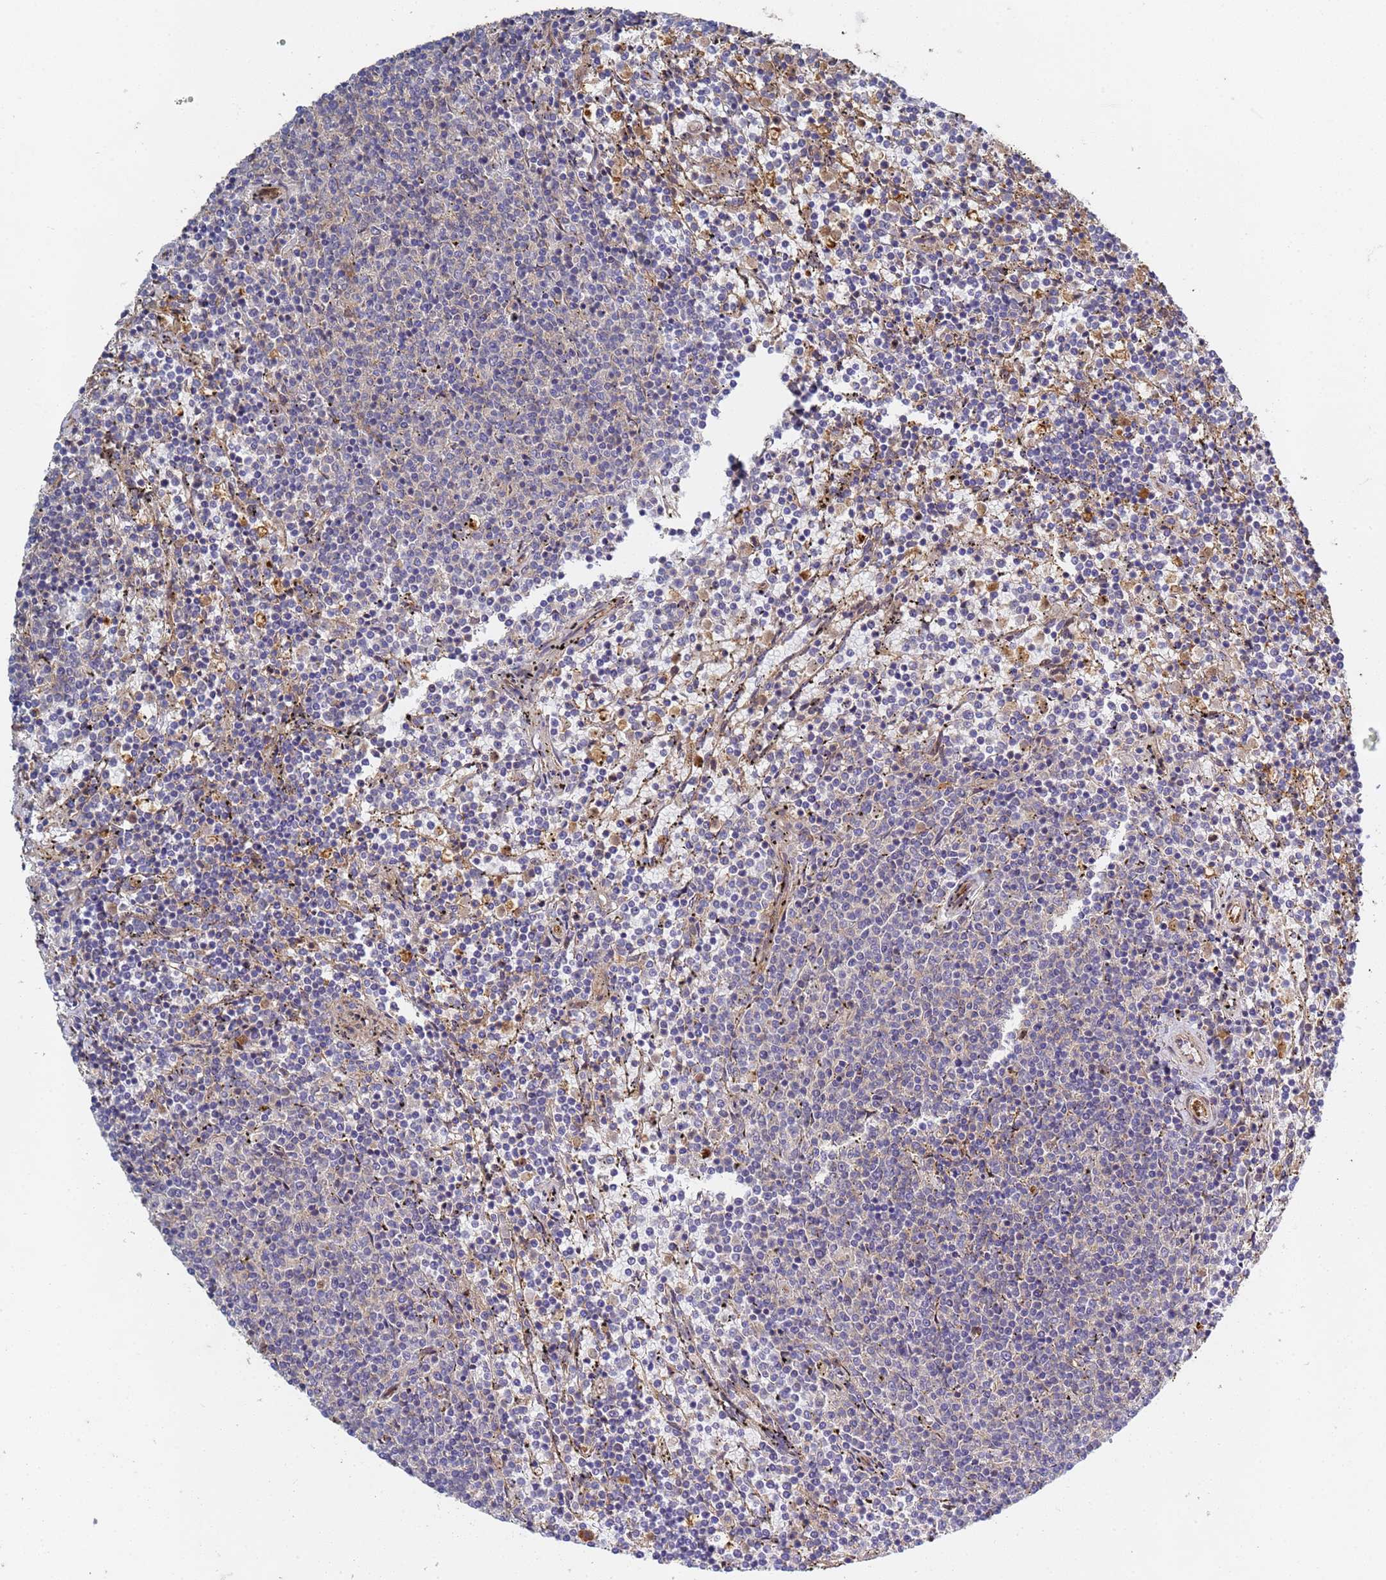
{"staining": {"intensity": "negative", "quantity": "none", "location": "none"}, "tissue": "lymphoma", "cell_type": "Tumor cells", "image_type": "cancer", "snomed": [{"axis": "morphology", "description": "Malignant lymphoma, non-Hodgkin's type, Low grade"}, {"axis": "topography", "description": "Spleen"}], "caption": "DAB immunohistochemical staining of lymphoma shows no significant positivity in tumor cells. The staining was performed using DAB (3,3'-diaminobenzidine) to visualize the protein expression in brown, while the nuclei were stained in blue with hematoxylin (Magnification: 20x).", "gene": "C8orf34", "patient": {"sex": "female", "age": 50}}